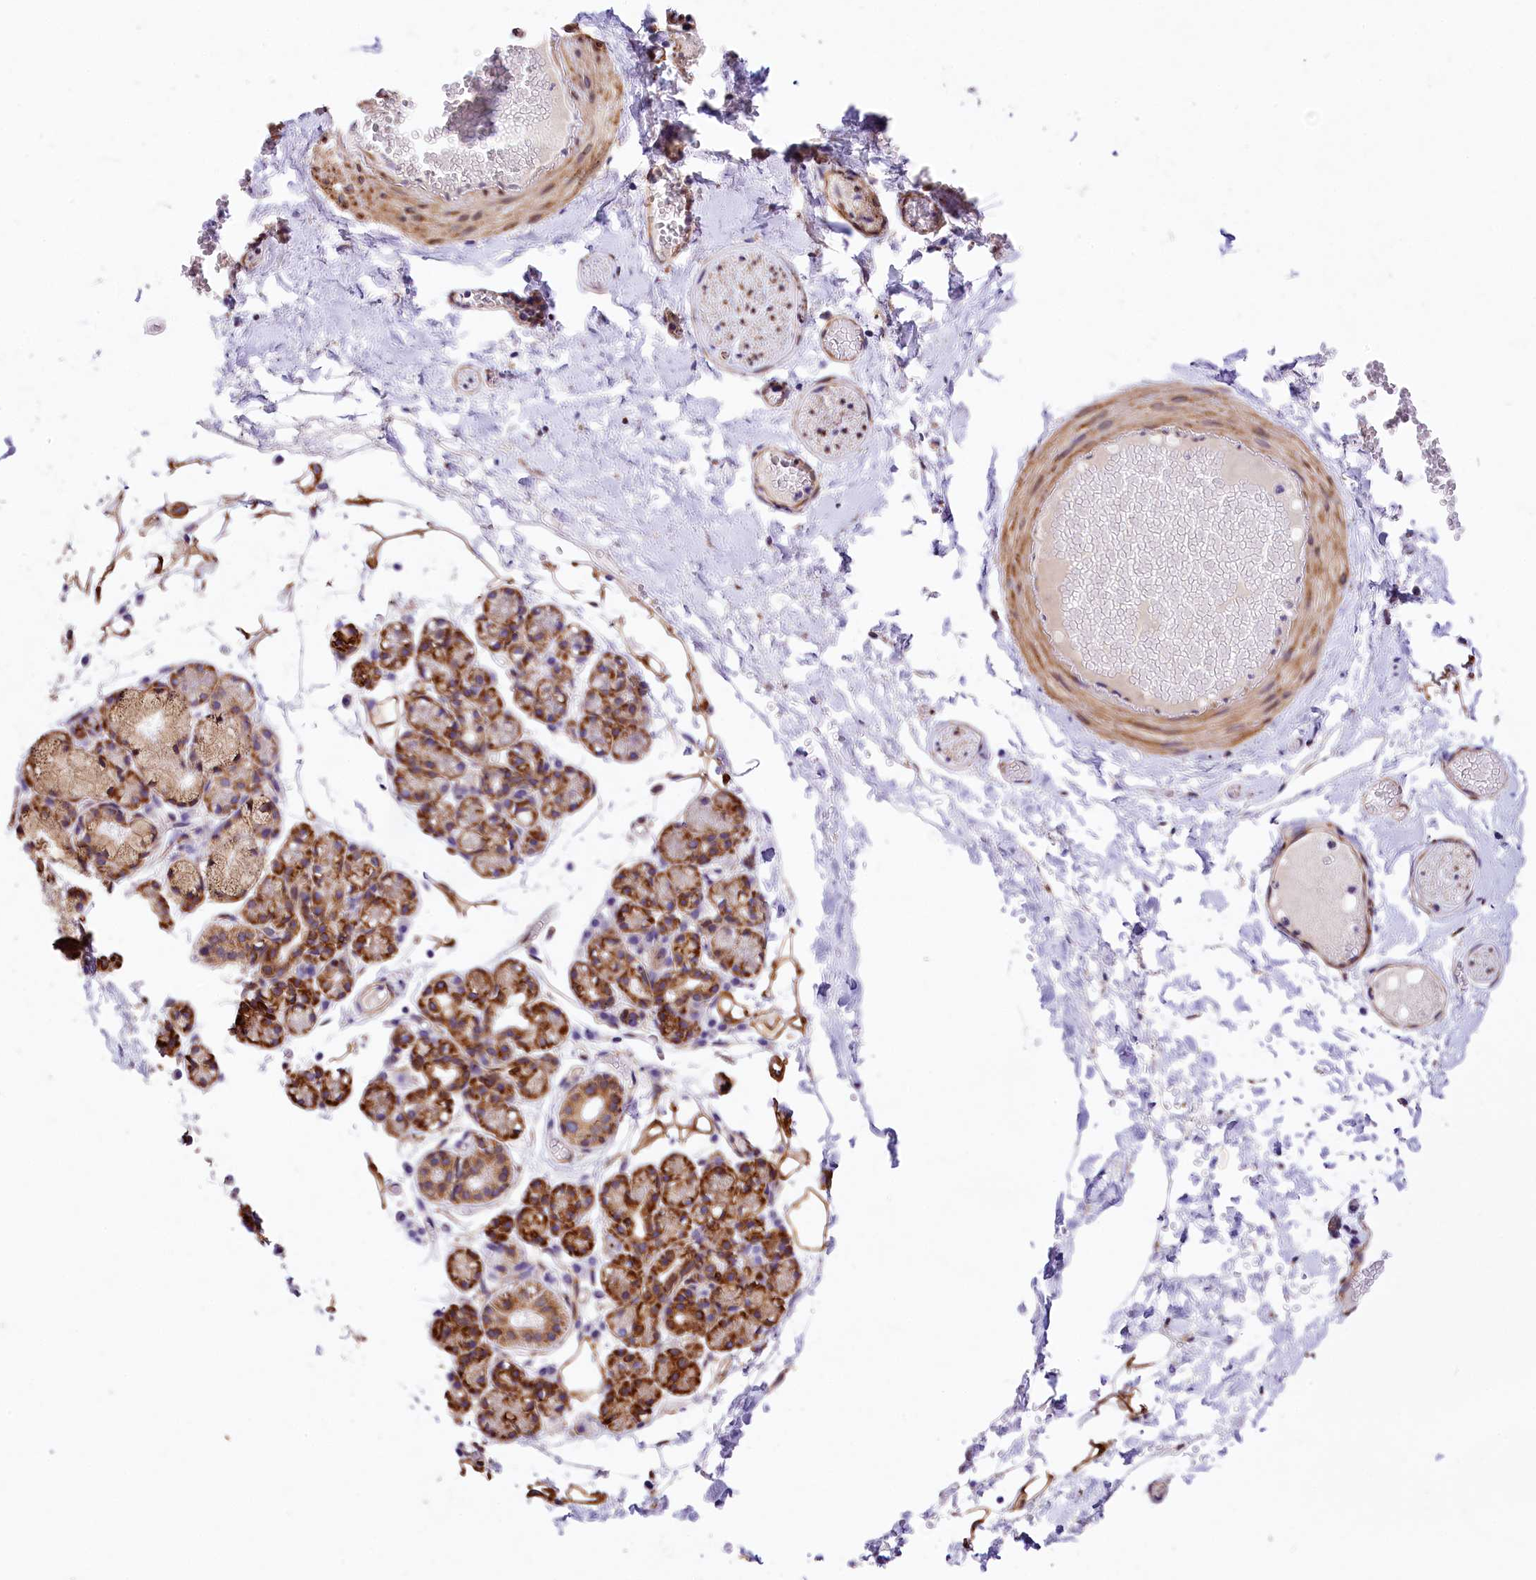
{"staining": {"intensity": "moderate", "quantity": "25%-75%", "location": "cytoplasmic/membranous"}, "tissue": "salivary gland", "cell_type": "Glandular cells", "image_type": "normal", "snomed": [{"axis": "morphology", "description": "Normal tissue, NOS"}, {"axis": "topography", "description": "Salivary gland"}], "caption": "Immunohistochemical staining of unremarkable salivary gland displays medium levels of moderate cytoplasmic/membranous expression in approximately 25%-75% of glandular cells.", "gene": "ITGA1", "patient": {"sex": "male", "age": 63}}